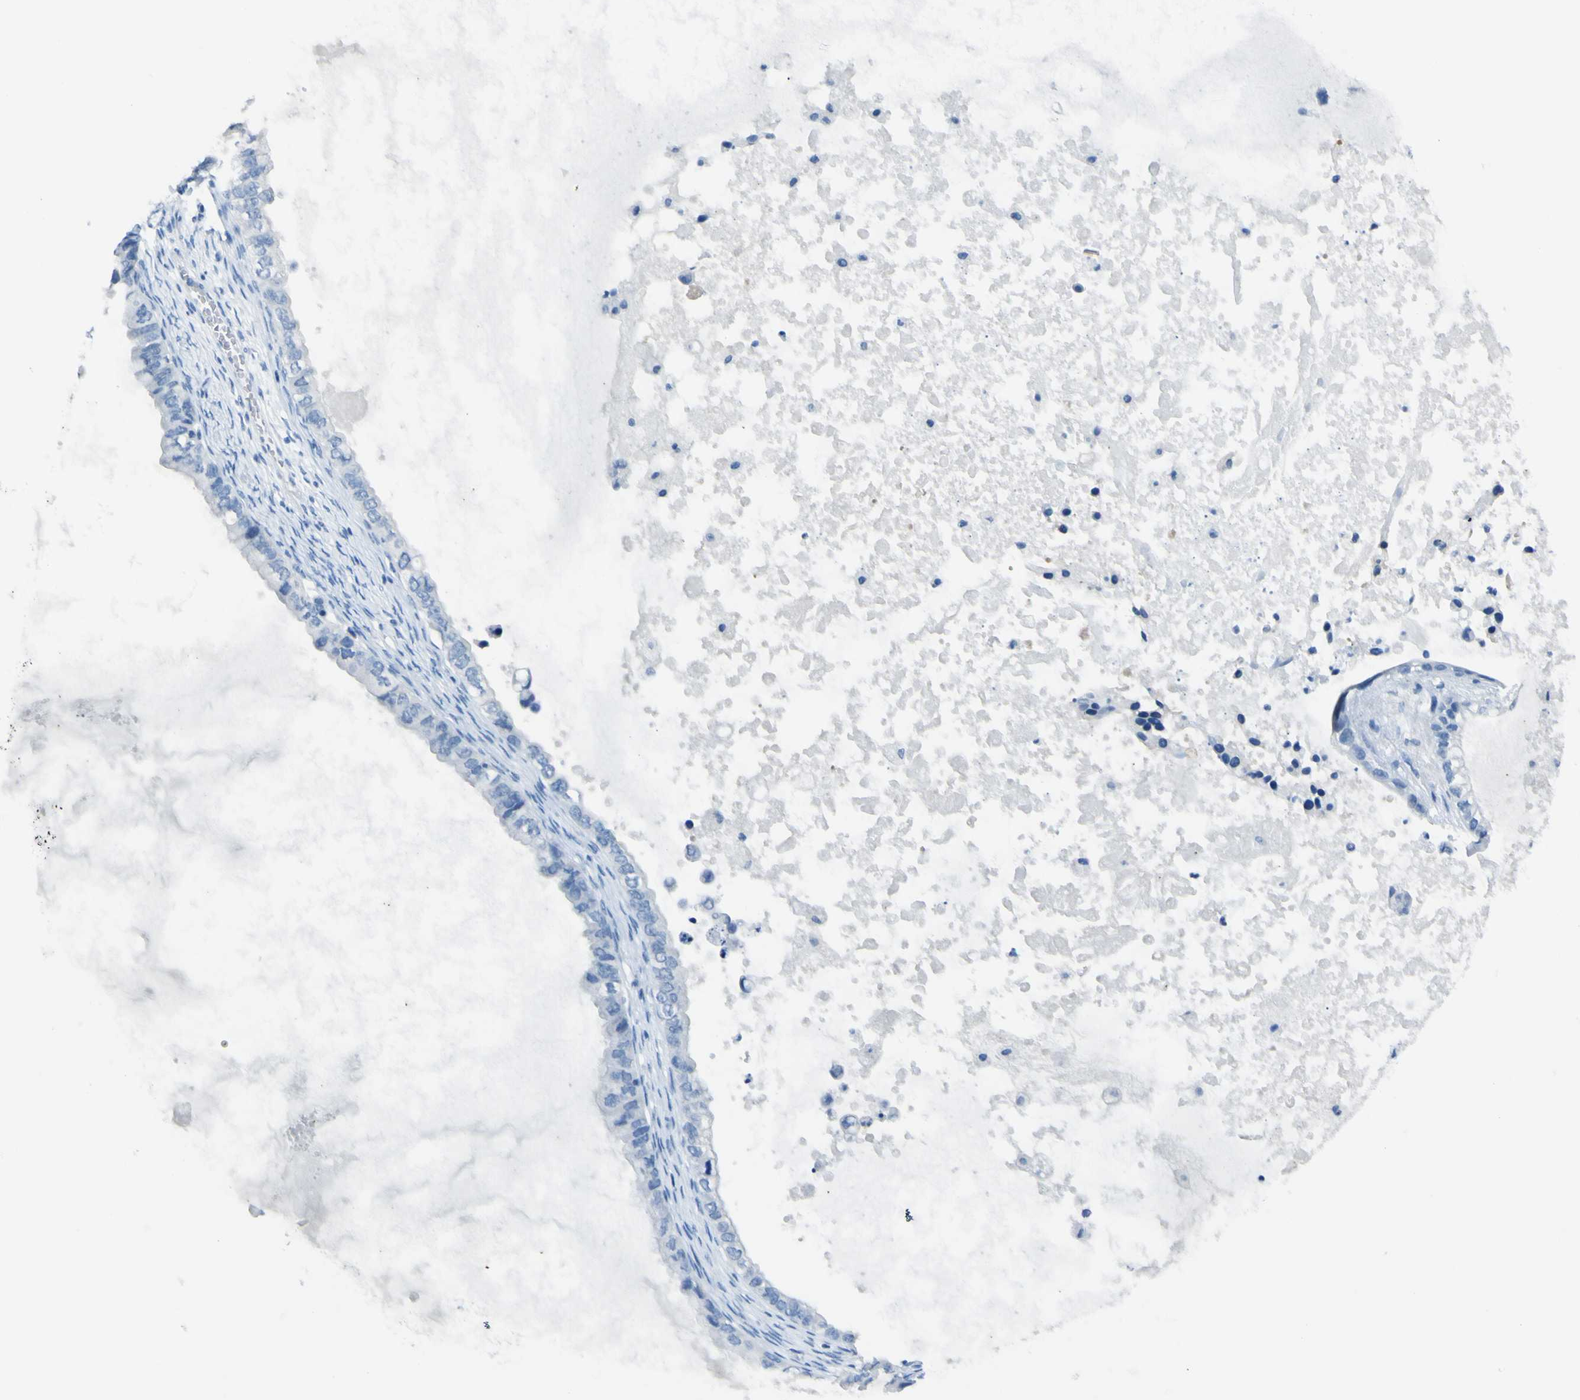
{"staining": {"intensity": "negative", "quantity": "none", "location": "none"}, "tissue": "ovarian cancer", "cell_type": "Tumor cells", "image_type": "cancer", "snomed": [{"axis": "morphology", "description": "Cystadenocarcinoma, mucinous, NOS"}, {"axis": "topography", "description": "Ovary"}], "caption": "Micrograph shows no protein positivity in tumor cells of mucinous cystadenocarcinoma (ovarian) tissue.", "gene": "PHKG1", "patient": {"sex": "female", "age": 80}}